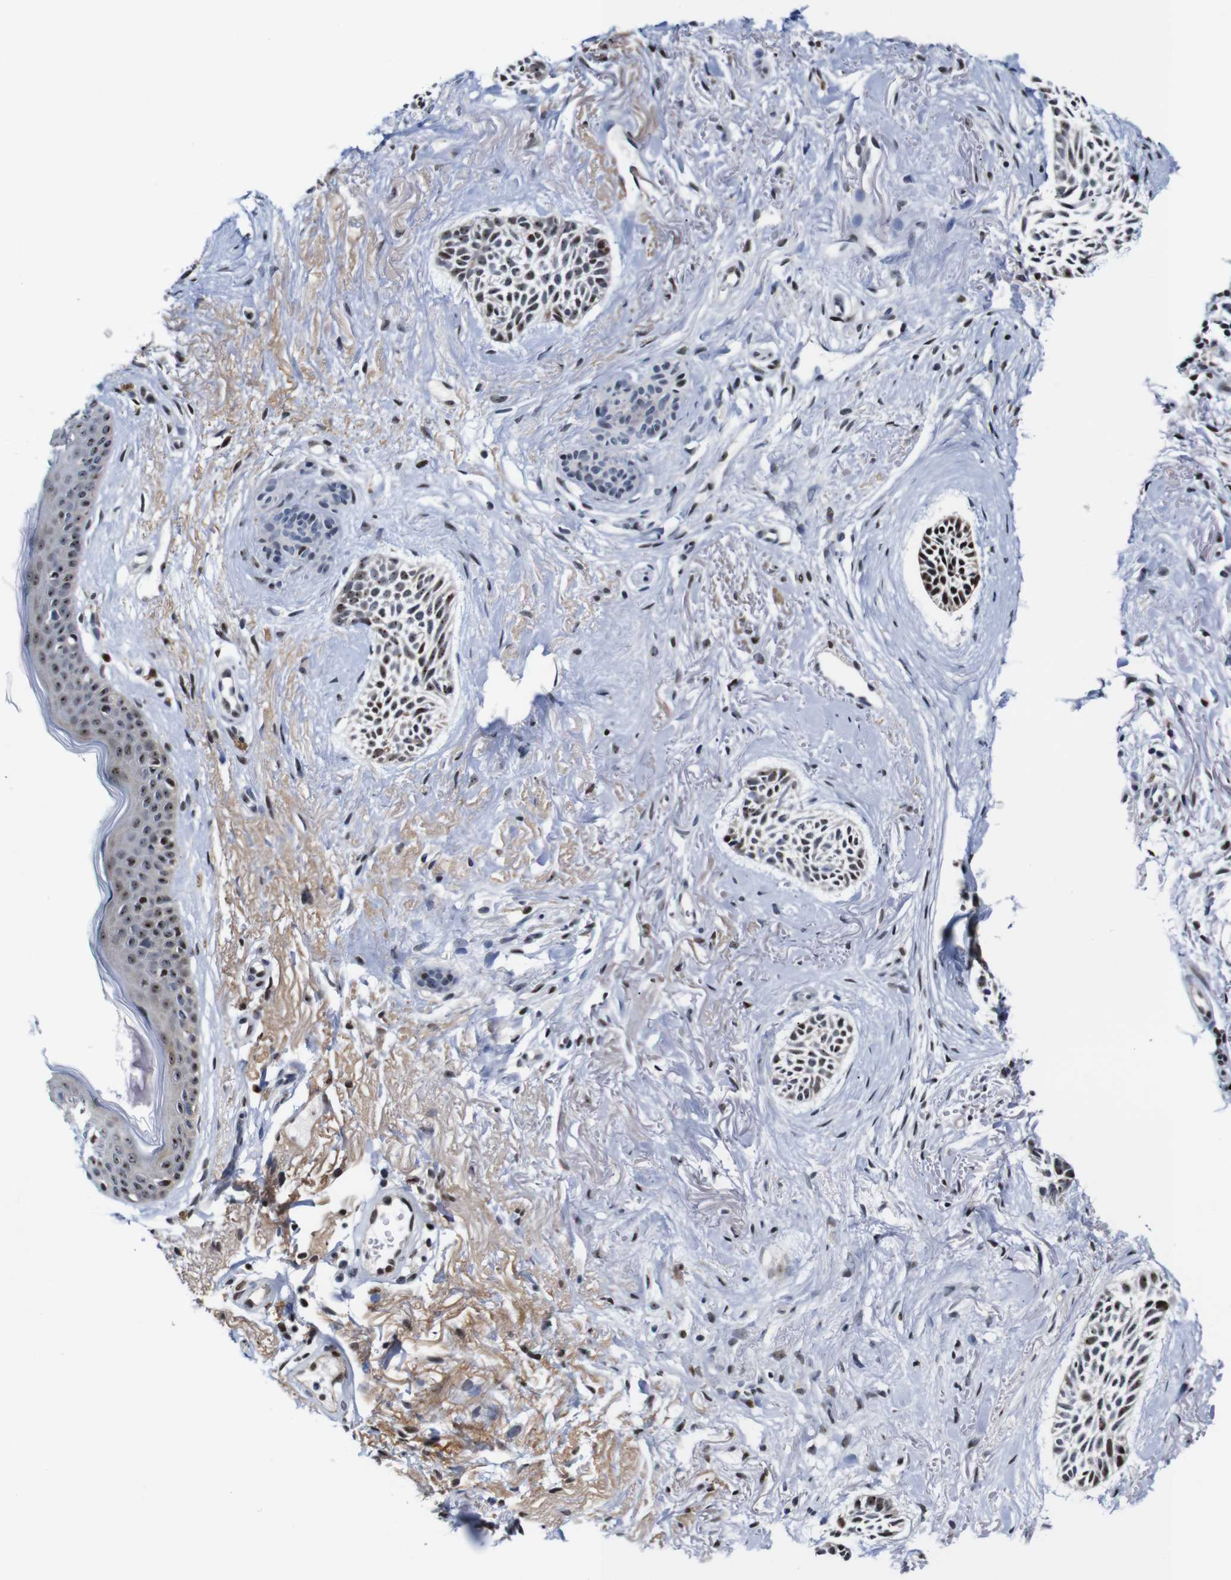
{"staining": {"intensity": "moderate", "quantity": ">75%", "location": "nuclear"}, "tissue": "skin cancer", "cell_type": "Tumor cells", "image_type": "cancer", "snomed": [{"axis": "morphology", "description": "Normal tissue, NOS"}, {"axis": "morphology", "description": "Basal cell carcinoma"}, {"axis": "topography", "description": "Skin"}], "caption": "Immunohistochemistry (IHC) image of neoplastic tissue: human skin cancer (basal cell carcinoma) stained using immunohistochemistry (IHC) exhibits medium levels of moderate protein expression localized specifically in the nuclear of tumor cells, appearing as a nuclear brown color.", "gene": "GATA6", "patient": {"sex": "female", "age": 84}}